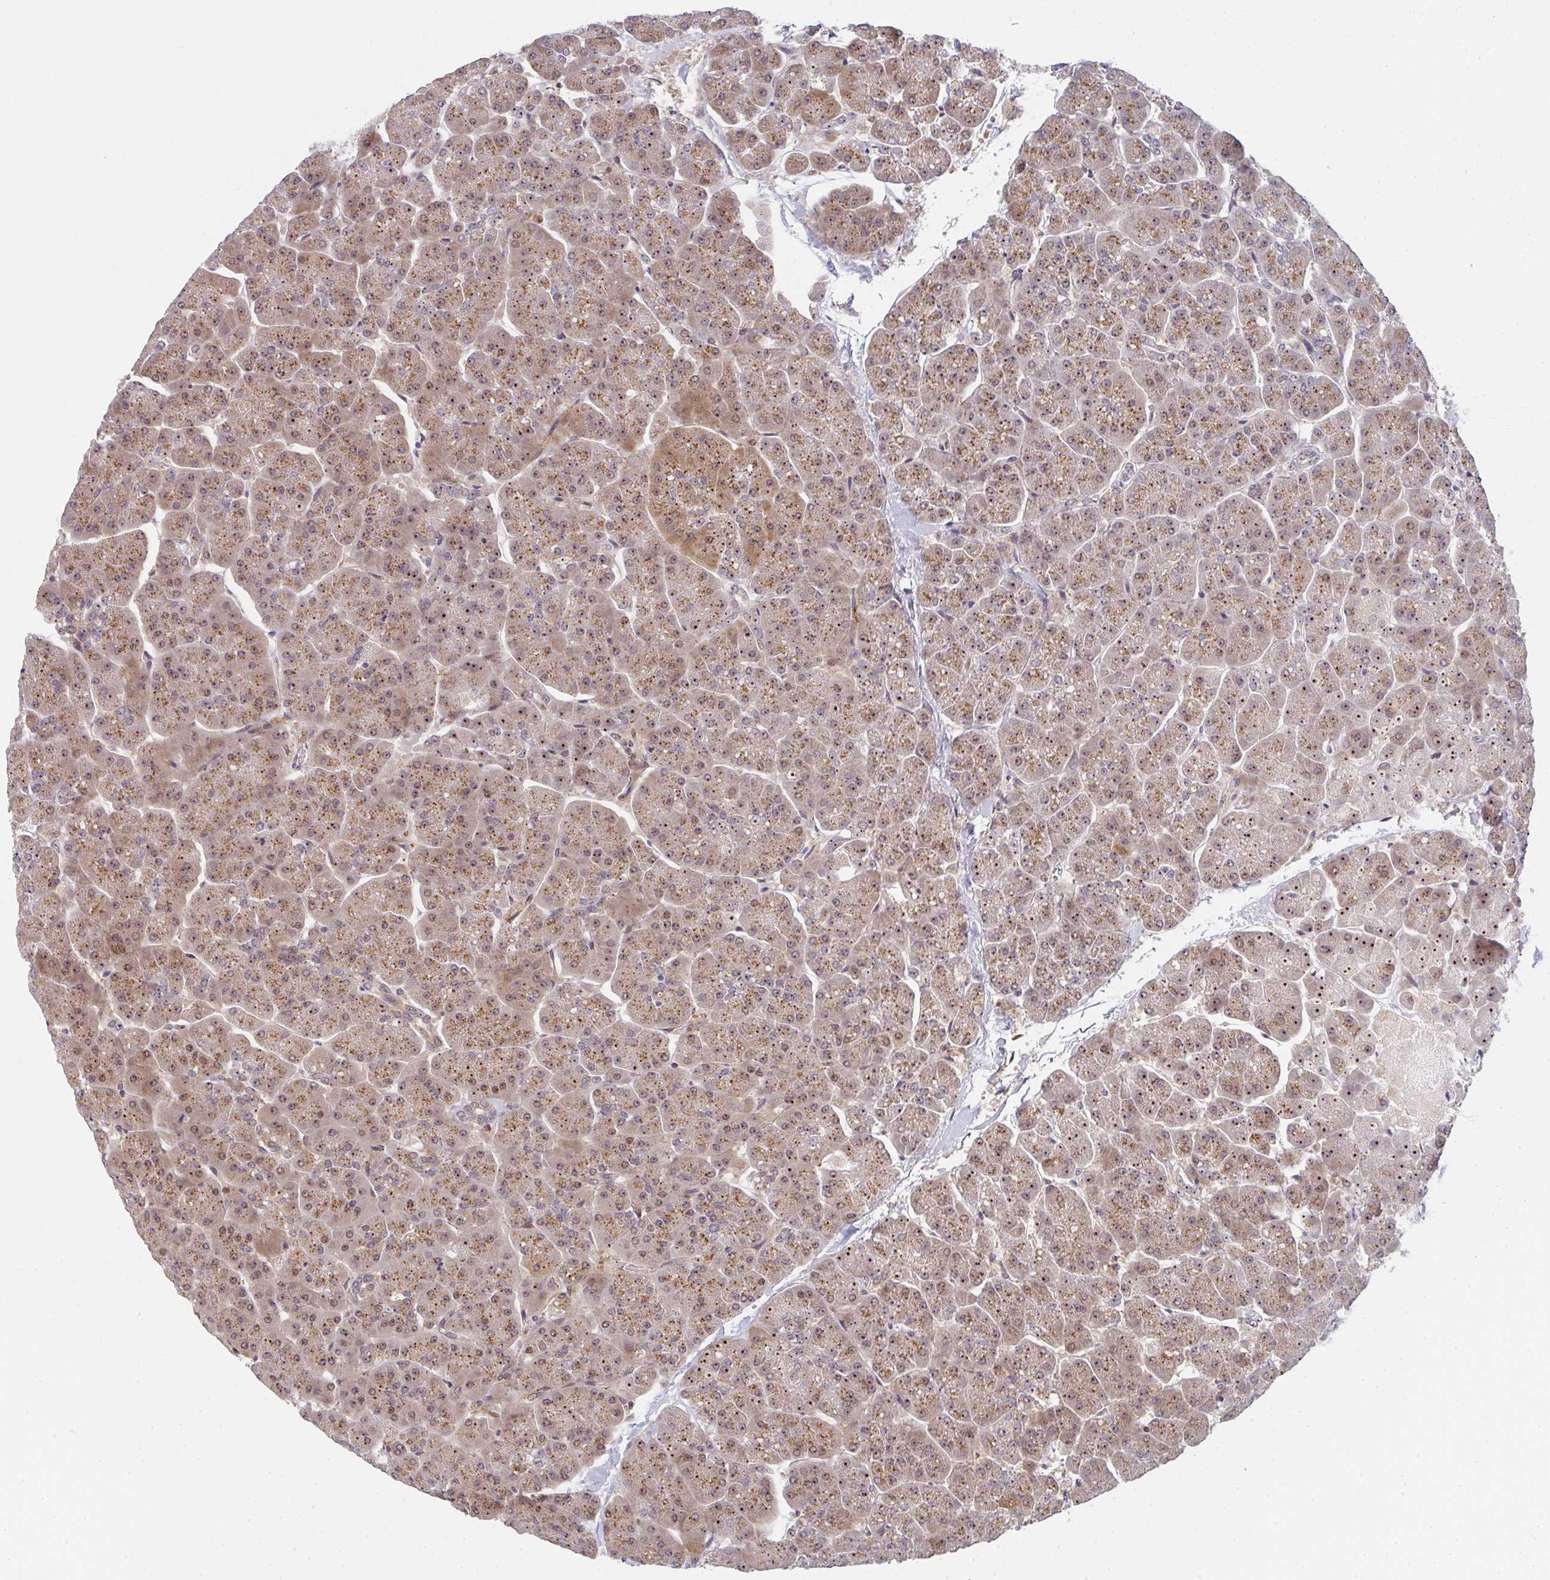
{"staining": {"intensity": "moderate", "quantity": ">75%", "location": "cytoplasmic/membranous,nuclear"}, "tissue": "pancreas", "cell_type": "Exocrine glandular cells", "image_type": "normal", "snomed": [{"axis": "morphology", "description": "Normal tissue, NOS"}, {"axis": "topography", "description": "Pancreas"}, {"axis": "topography", "description": "Peripheral nerve tissue"}], "caption": "The micrograph displays immunohistochemical staining of unremarkable pancreas. There is moderate cytoplasmic/membranous,nuclear expression is identified in approximately >75% of exocrine glandular cells. (DAB (3,3'-diaminobenzidine) = brown stain, brightfield microscopy at high magnification).", "gene": "SIMC1", "patient": {"sex": "male", "age": 54}}